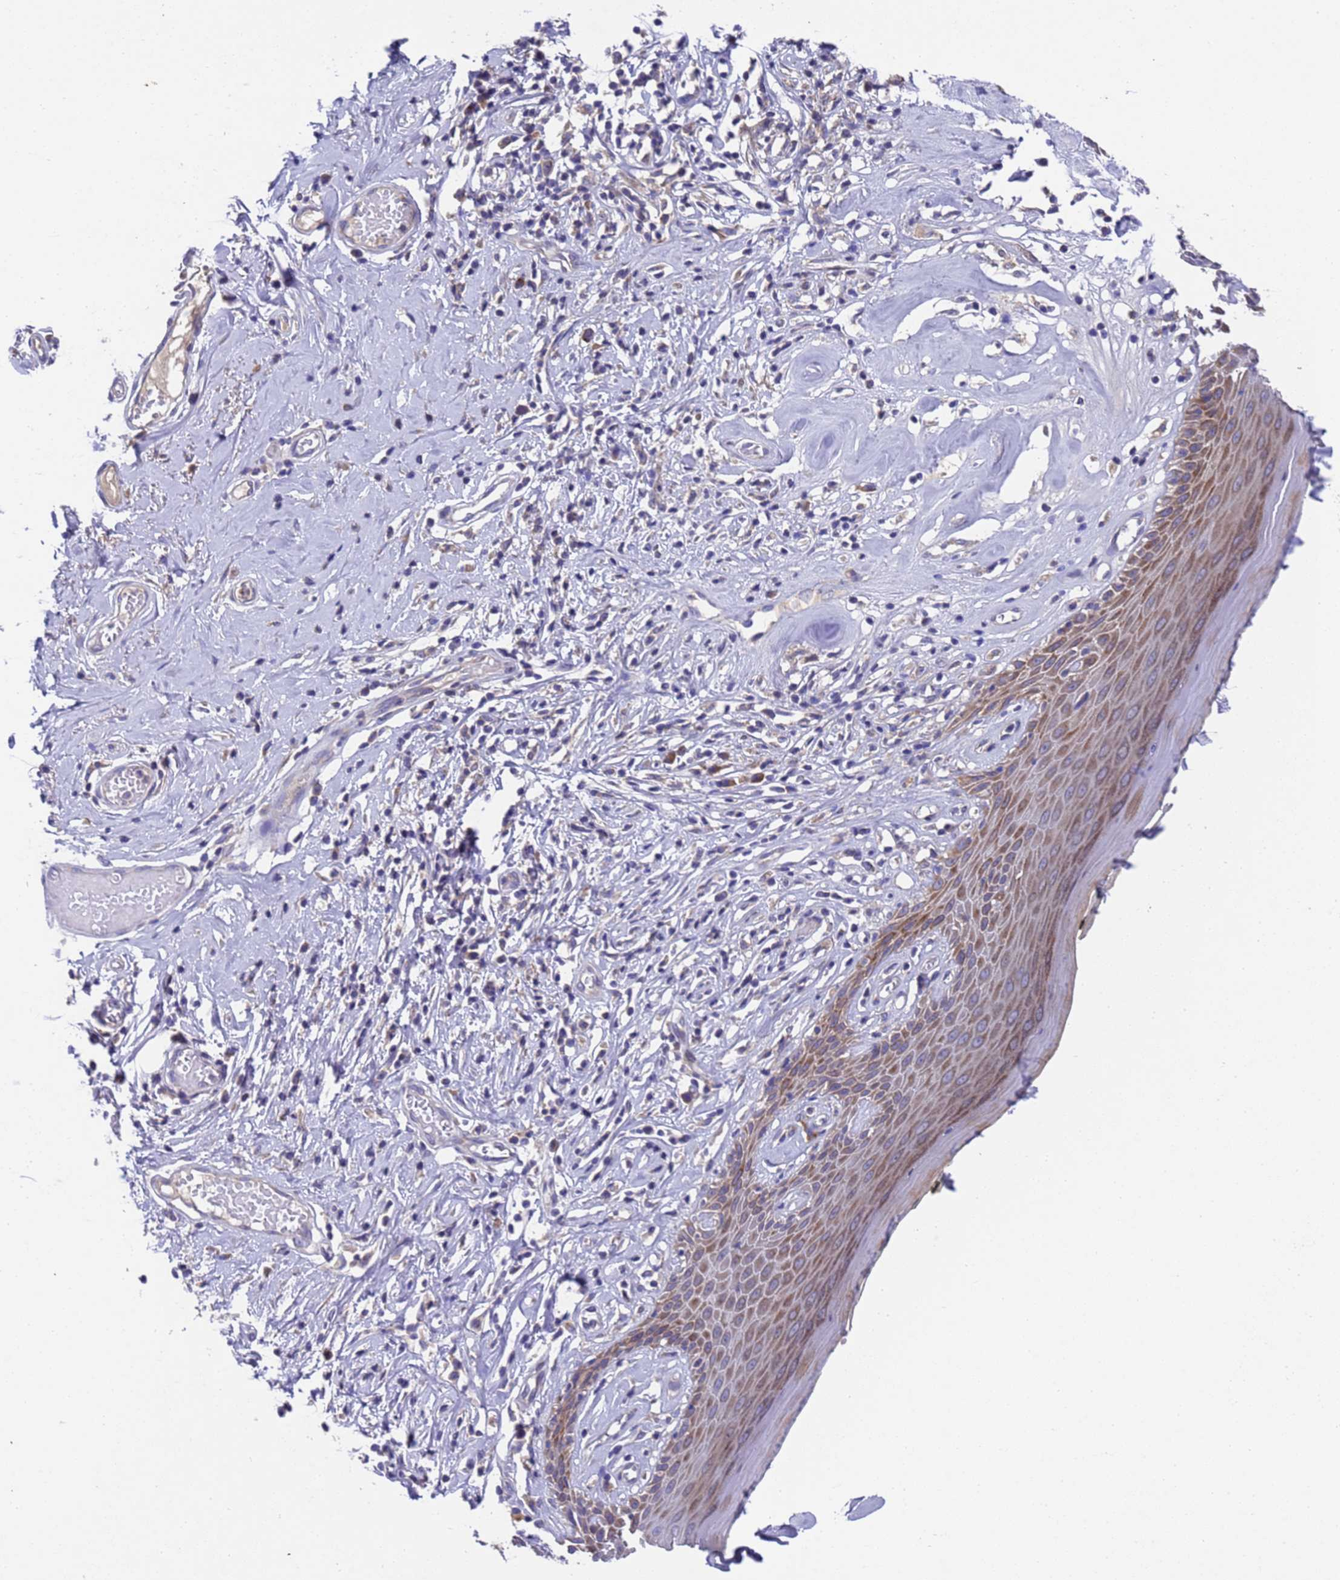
{"staining": {"intensity": "moderate", "quantity": "25%-75%", "location": "cytoplasmic/membranous"}, "tissue": "skin", "cell_type": "Epidermal cells", "image_type": "normal", "snomed": [{"axis": "morphology", "description": "Normal tissue, NOS"}, {"axis": "morphology", "description": "Inflammation, NOS"}, {"axis": "topography", "description": "Vulva"}], "caption": "This histopathology image exhibits normal skin stained with immunohistochemistry (IHC) to label a protein in brown. The cytoplasmic/membranous of epidermal cells show moderate positivity for the protein. Nuclei are counter-stained blue.", "gene": "DCAF12L1", "patient": {"sex": "female", "age": 84}}